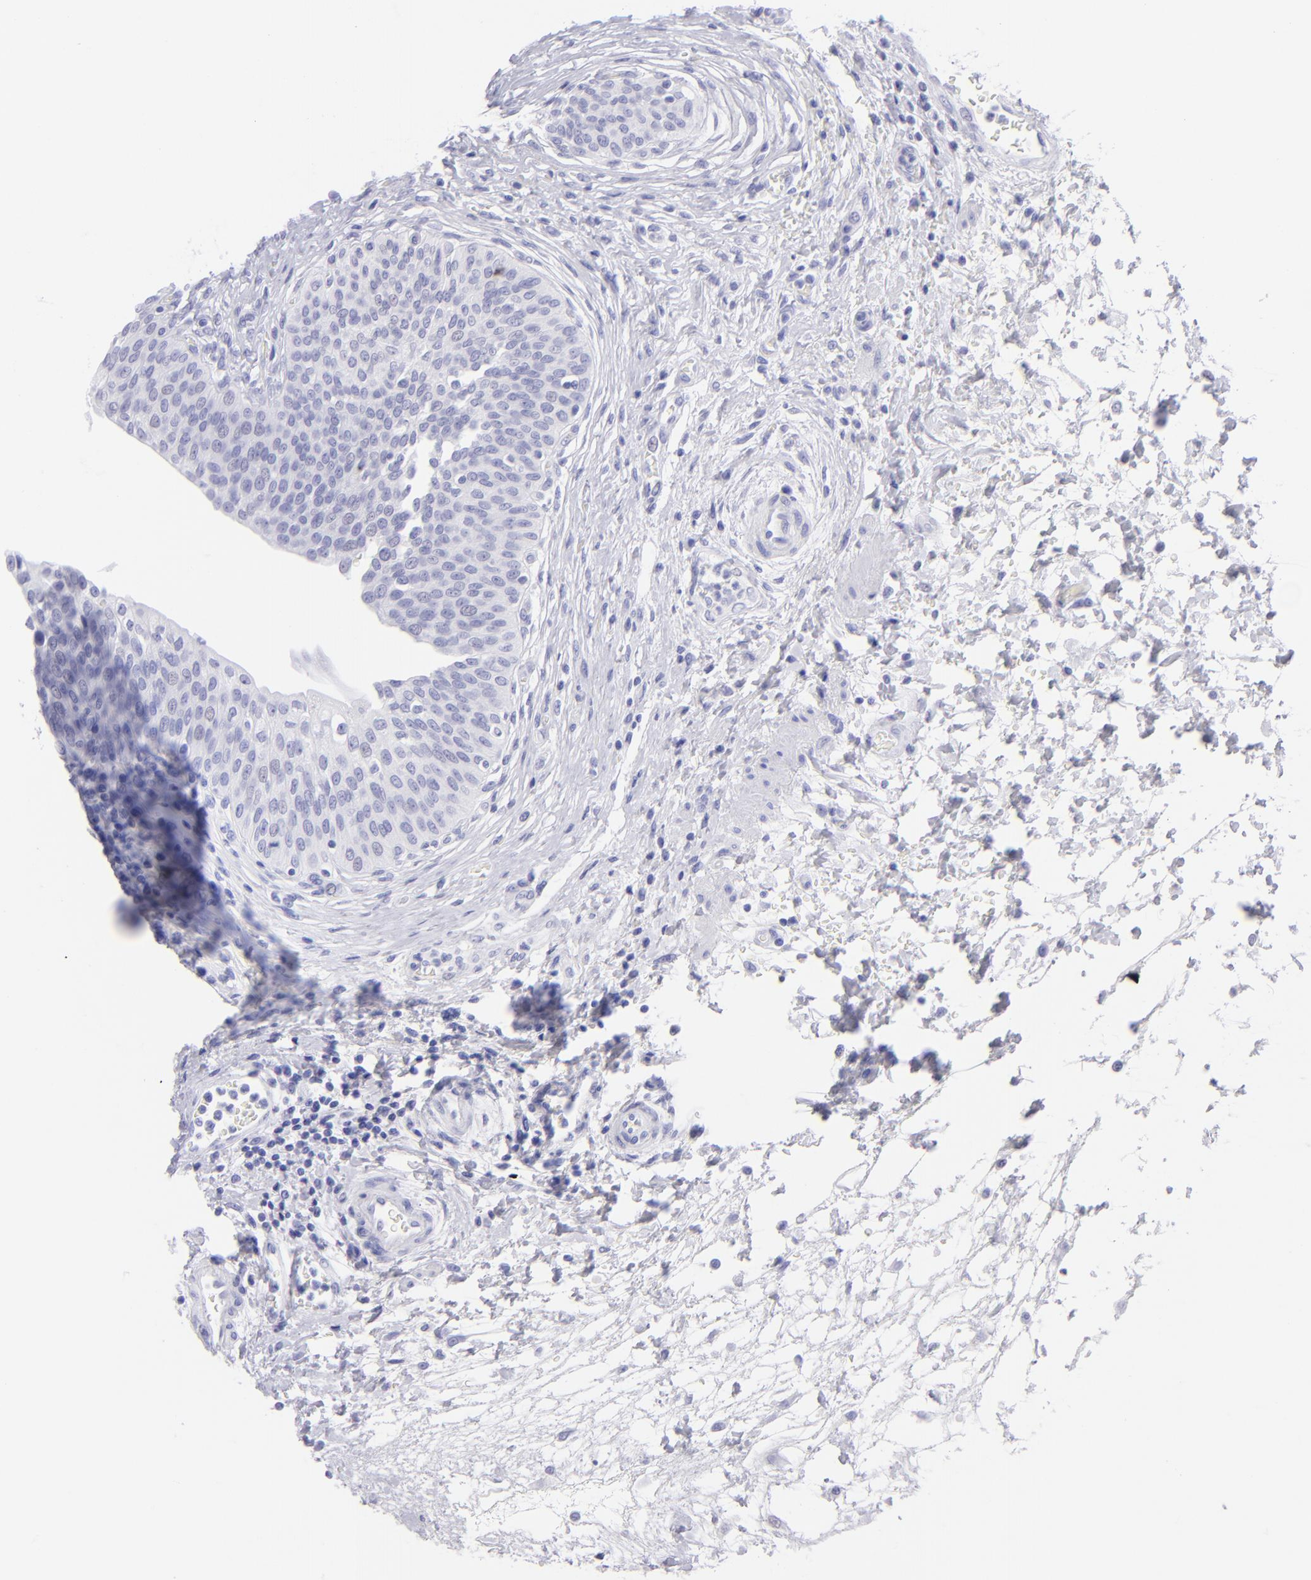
{"staining": {"intensity": "negative", "quantity": "none", "location": "none"}, "tissue": "urinary bladder", "cell_type": "Urothelial cells", "image_type": "normal", "snomed": [{"axis": "morphology", "description": "Normal tissue, NOS"}, {"axis": "topography", "description": "Smooth muscle"}, {"axis": "topography", "description": "Urinary bladder"}], "caption": "A high-resolution histopathology image shows immunohistochemistry (IHC) staining of benign urinary bladder, which reveals no significant expression in urothelial cells.", "gene": "SLC1A3", "patient": {"sex": "male", "age": 35}}